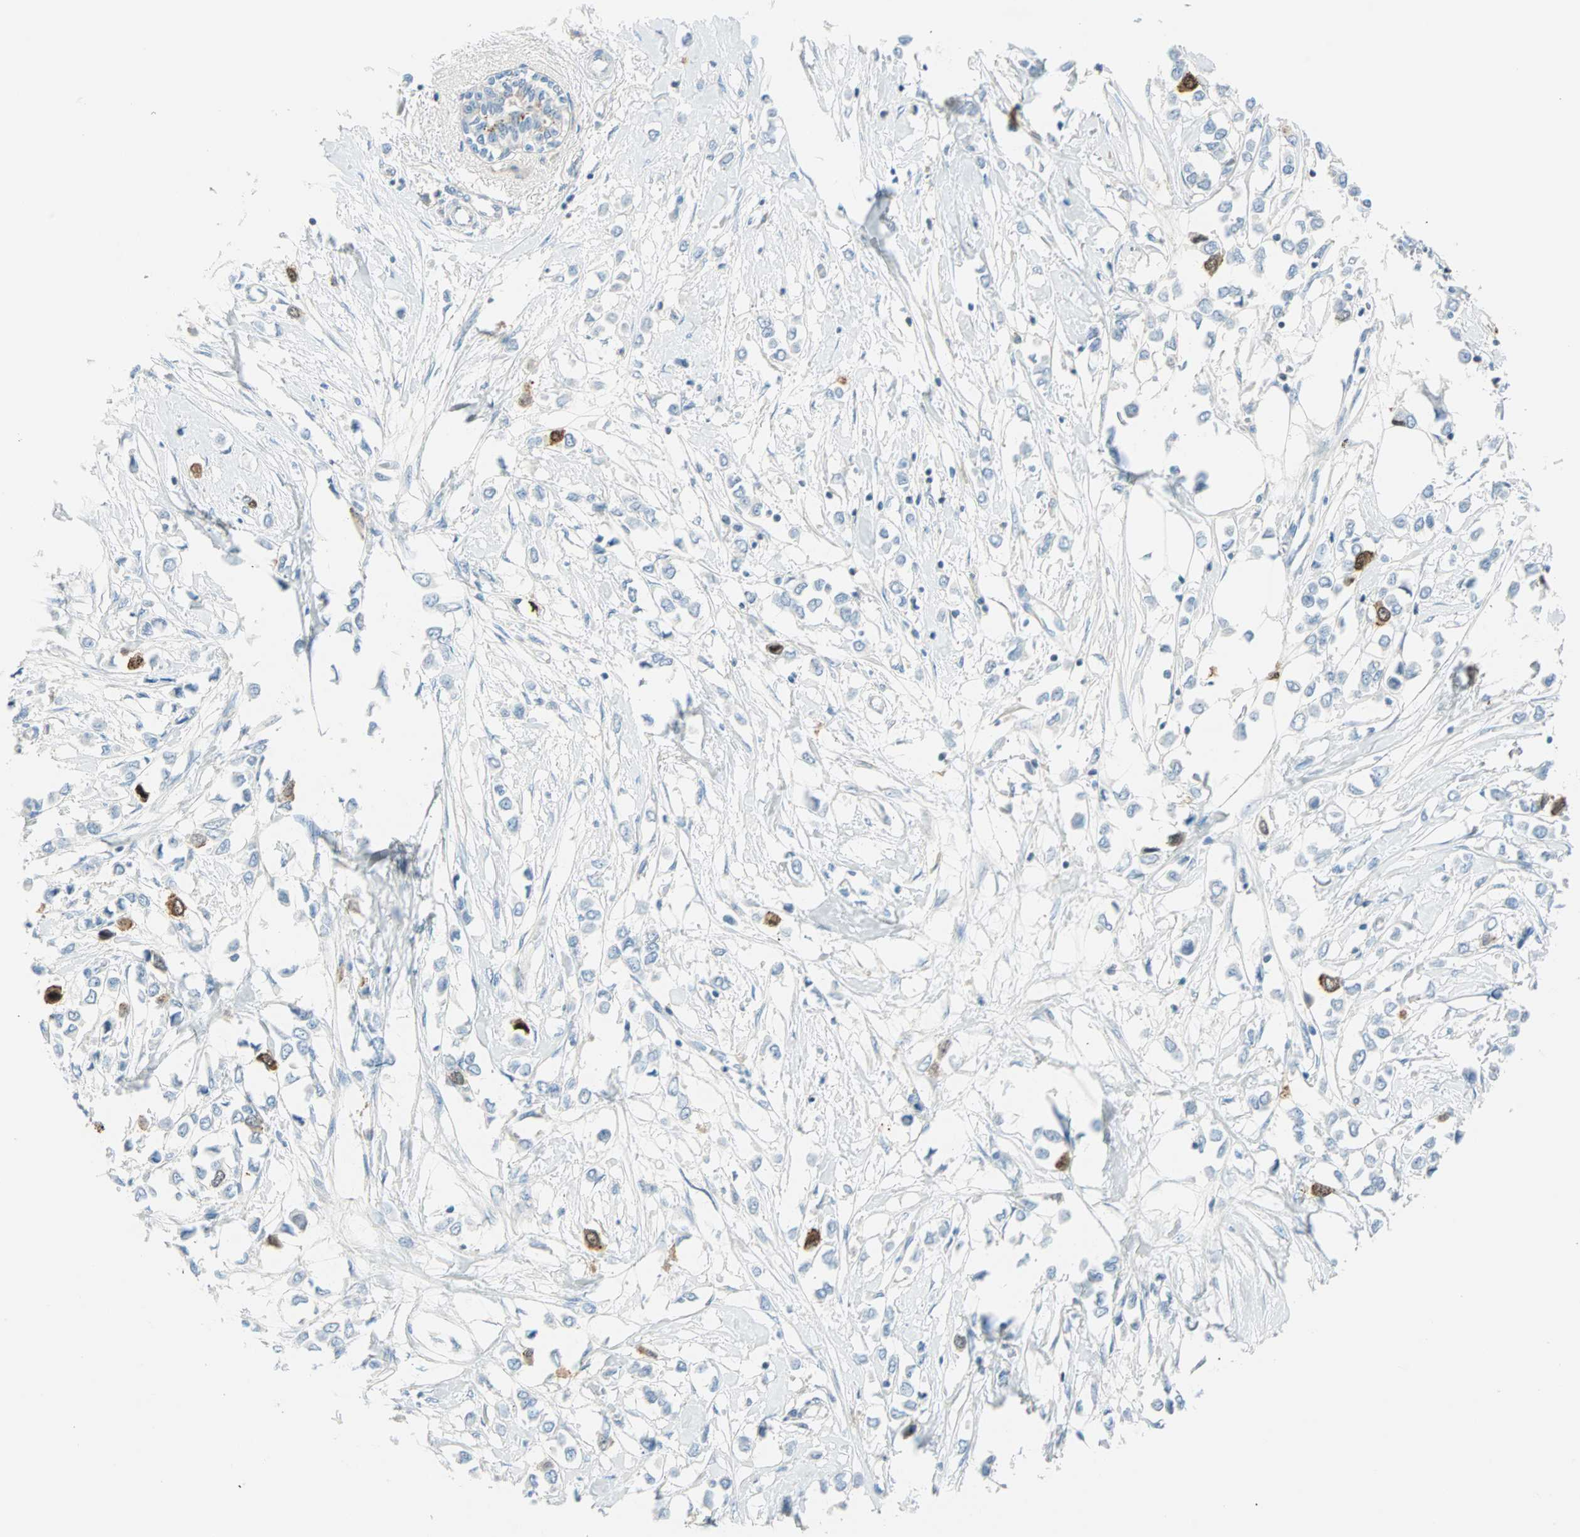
{"staining": {"intensity": "moderate", "quantity": "<25%", "location": "cytoplasmic/membranous,nuclear"}, "tissue": "breast cancer", "cell_type": "Tumor cells", "image_type": "cancer", "snomed": [{"axis": "morphology", "description": "Lobular carcinoma"}, {"axis": "topography", "description": "Breast"}], "caption": "Human breast cancer (lobular carcinoma) stained with a protein marker demonstrates moderate staining in tumor cells.", "gene": "PTTG1", "patient": {"sex": "female", "age": 51}}